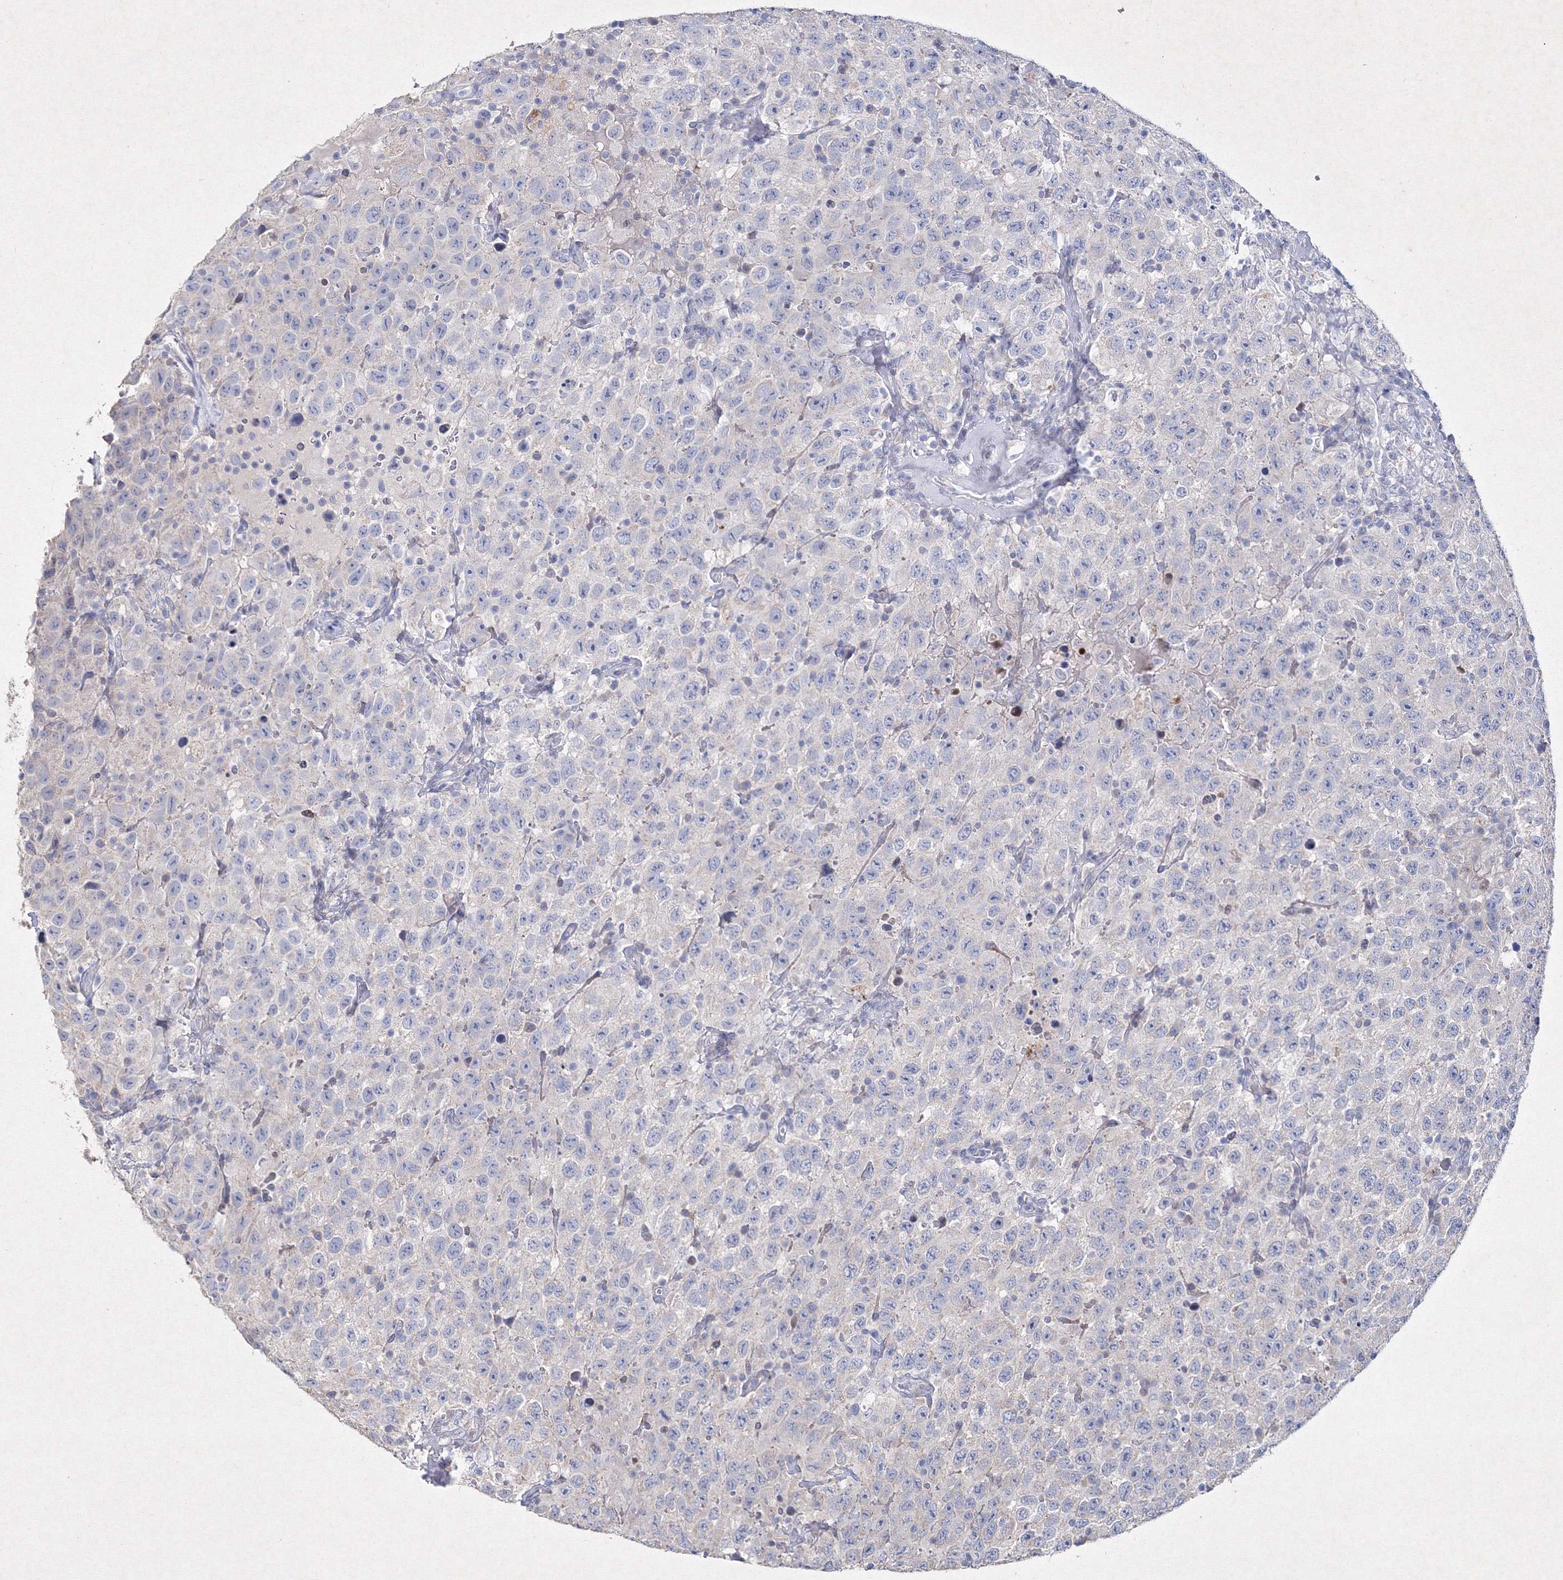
{"staining": {"intensity": "negative", "quantity": "none", "location": "none"}, "tissue": "testis cancer", "cell_type": "Tumor cells", "image_type": "cancer", "snomed": [{"axis": "morphology", "description": "Seminoma, NOS"}, {"axis": "topography", "description": "Testis"}], "caption": "DAB immunohistochemical staining of human testis seminoma exhibits no significant staining in tumor cells. Brightfield microscopy of IHC stained with DAB (3,3'-diaminobenzidine) (brown) and hematoxylin (blue), captured at high magnification.", "gene": "SMIM29", "patient": {"sex": "male", "age": 41}}